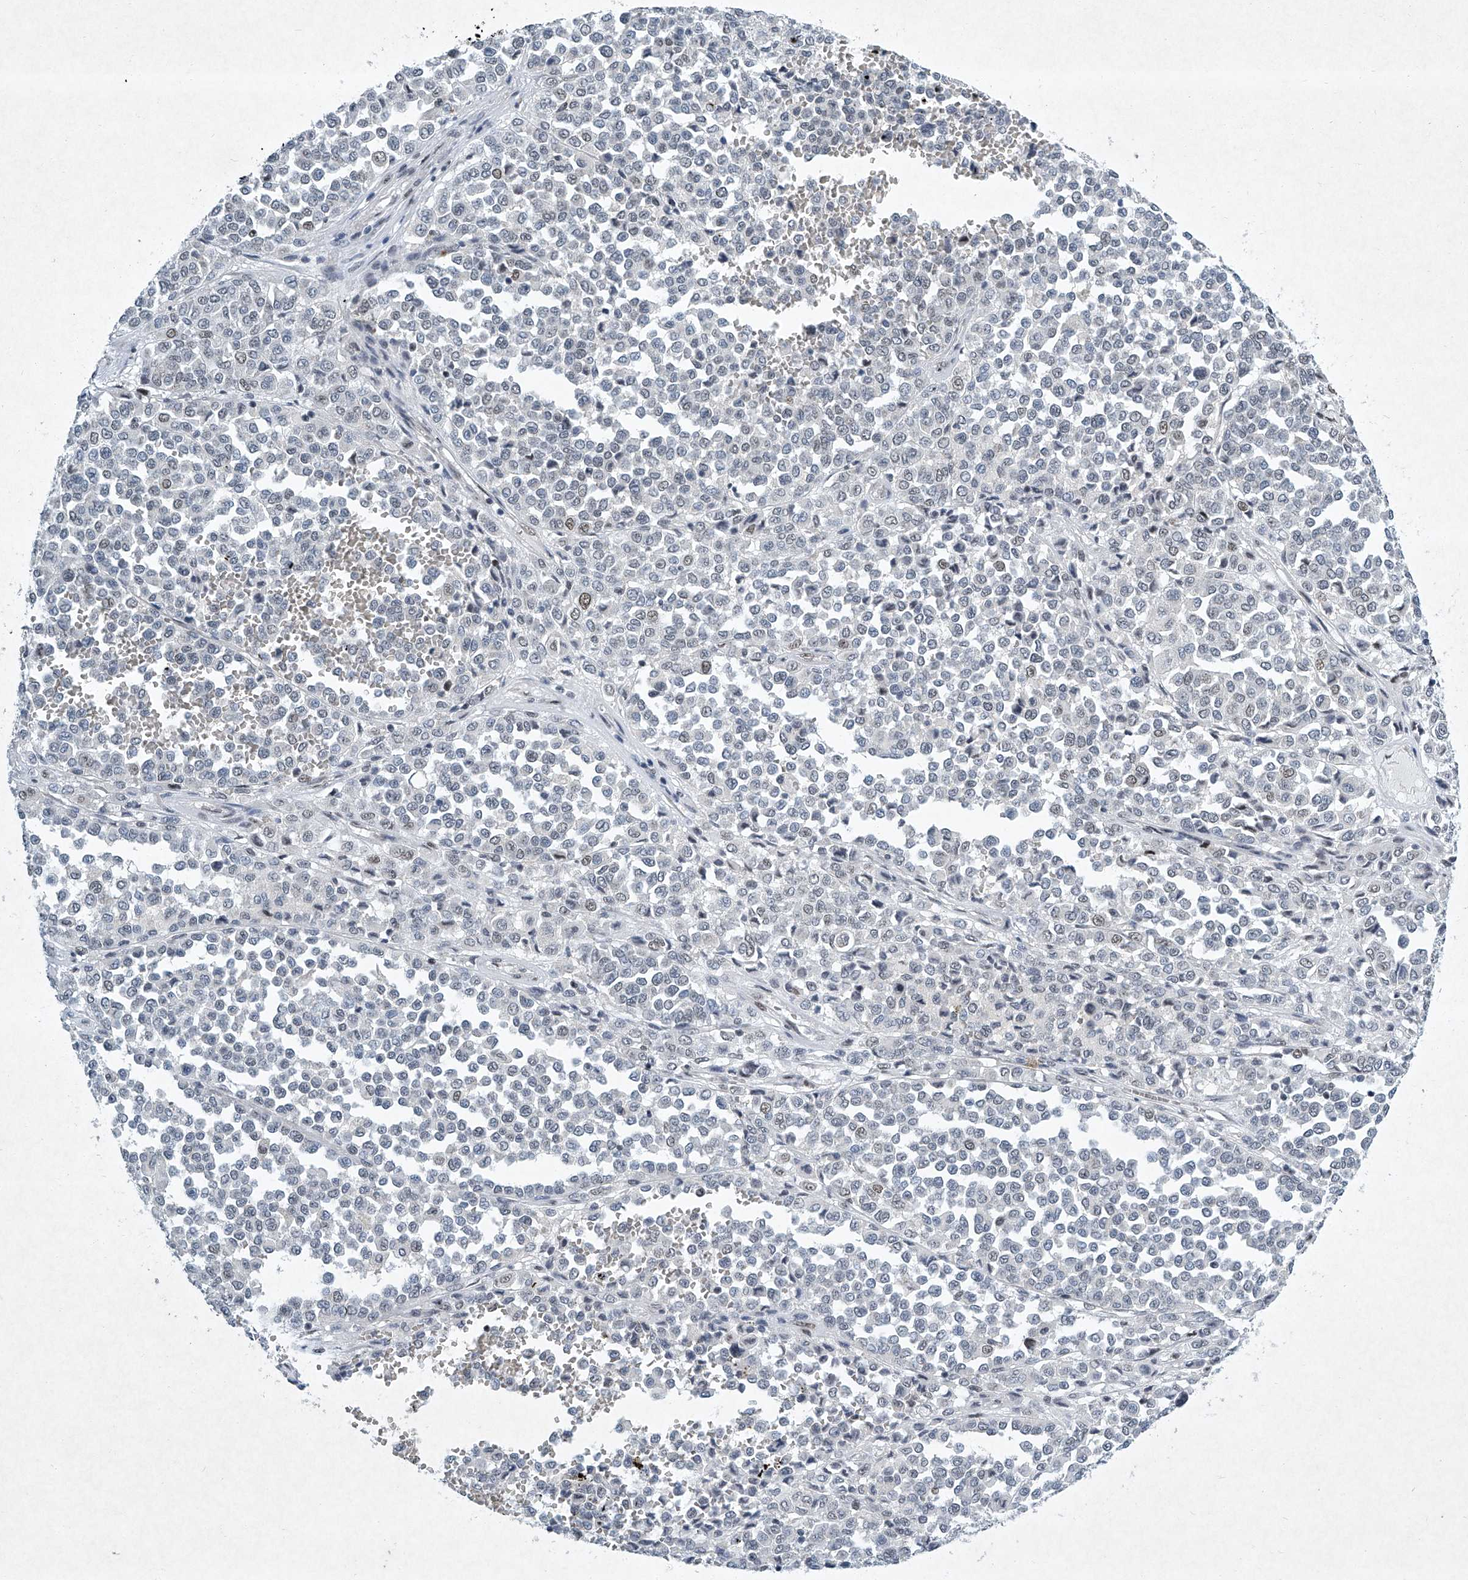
{"staining": {"intensity": "negative", "quantity": "none", "location": "none"}, "tissue": "melanoma", "cell_type": "Tumor cells", "image_type": "cancer", "snomed": [{"axis": "morphology", "description": "Malignant melanoma, Metastatic site"}, {"axis": "topography", "description": "Pancreas"}], "caption": "Tumor cells show no significant protein positivity in melanoma. (DAB (3,3'-diaminobenzidine) immunohistochemistry with hematoxylin counter stain).", "gene": "TFDP1", "patient": {"sex": "female", "age": 30}}